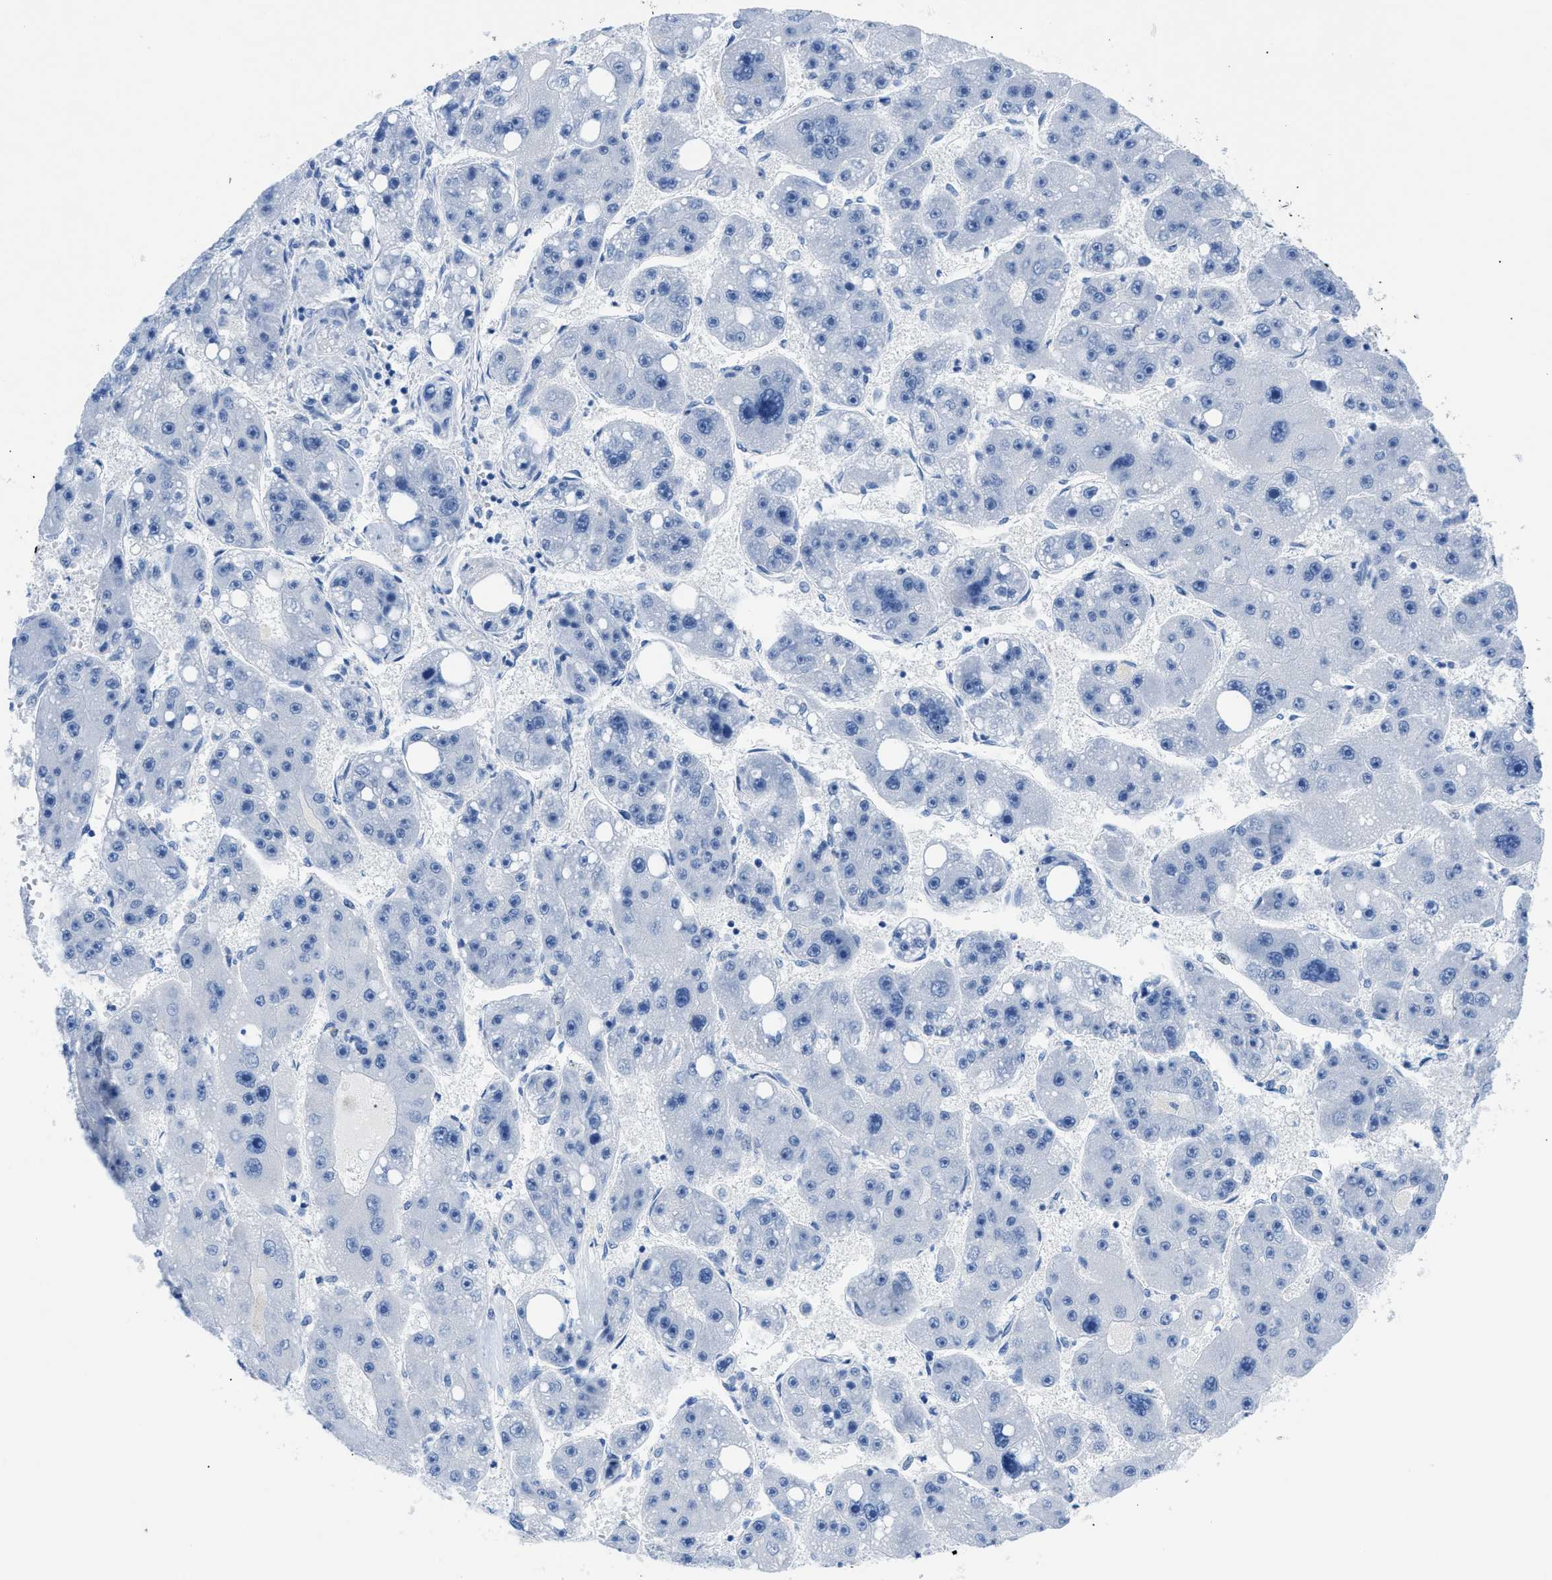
{"staining": {"intensity": "negative", "quantity": "none", "location": "none"}, "tissue": "liver cancer", "cell_type": "Tumor cells", "image_type": "cancer", "snomed": [{"axis": "morphology", "description": "Carcinoma, Hepatocellular, NOS"}, {"axis": "topography", "description": "Liver"}], "caption": "Human liver cancer stained for a protein using immunohistochemistry shows no expression in tumor cells.", "gene": "FDCSP", "patient": {"sex": "female", "age": 61}}